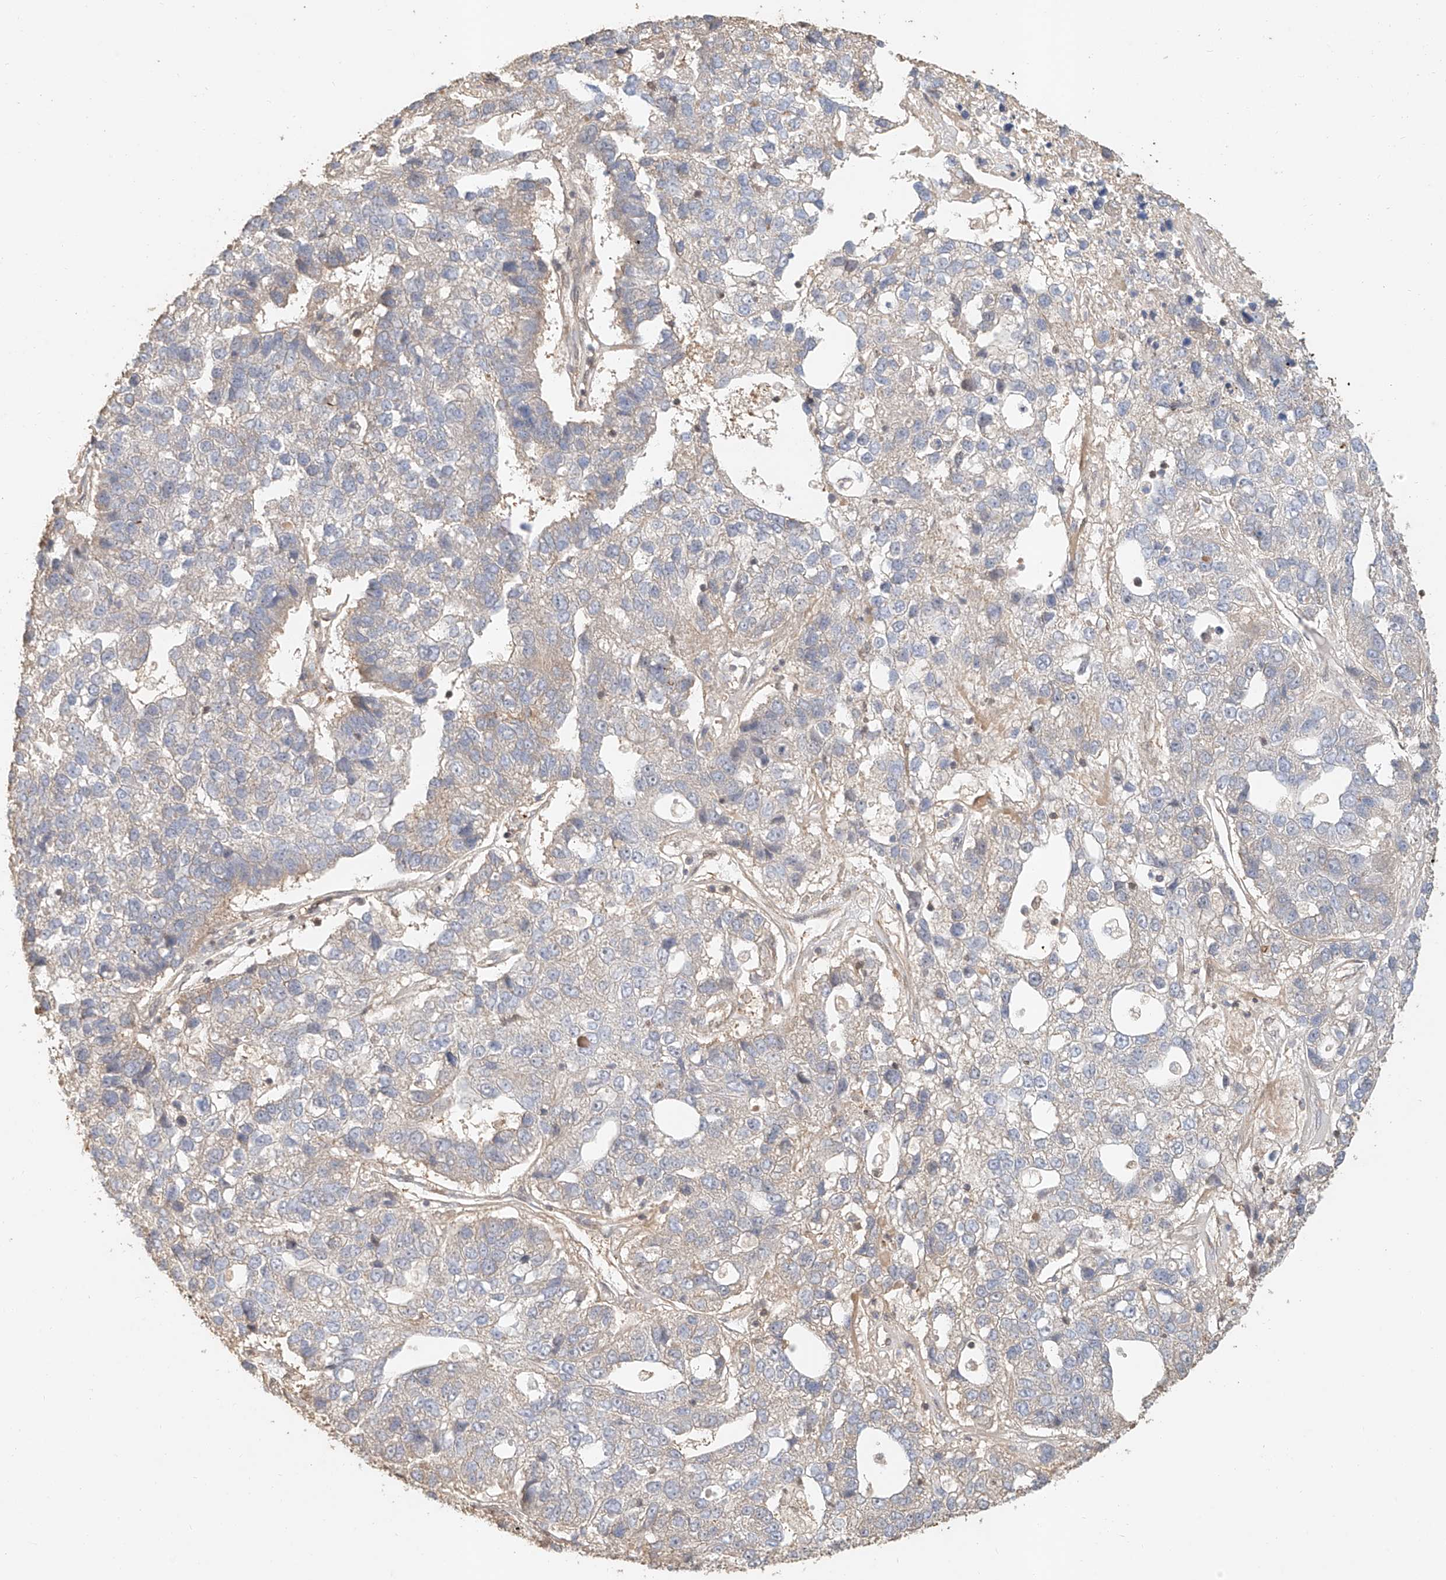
{"staining": {"intensity": "negative", "quantity": "none", "location": "none"}, "tissue": "pancreatic cancer", "cell_type": "Tumor cells", "image_type": "cancer", "snomed": [{"axis": "morphology", "description": "Adenocarcinoma, NOS"}, {"axis": "topography", "description": "Pancreas"}], "caption": "DAB (3,3'-diaminobenzidine) immunohistochemical staining of pancreatic cancer exhibits no significant expression in tumor cells.", "gene": "NAP1L1", "patient": {"sex": "female", "age": 61}}